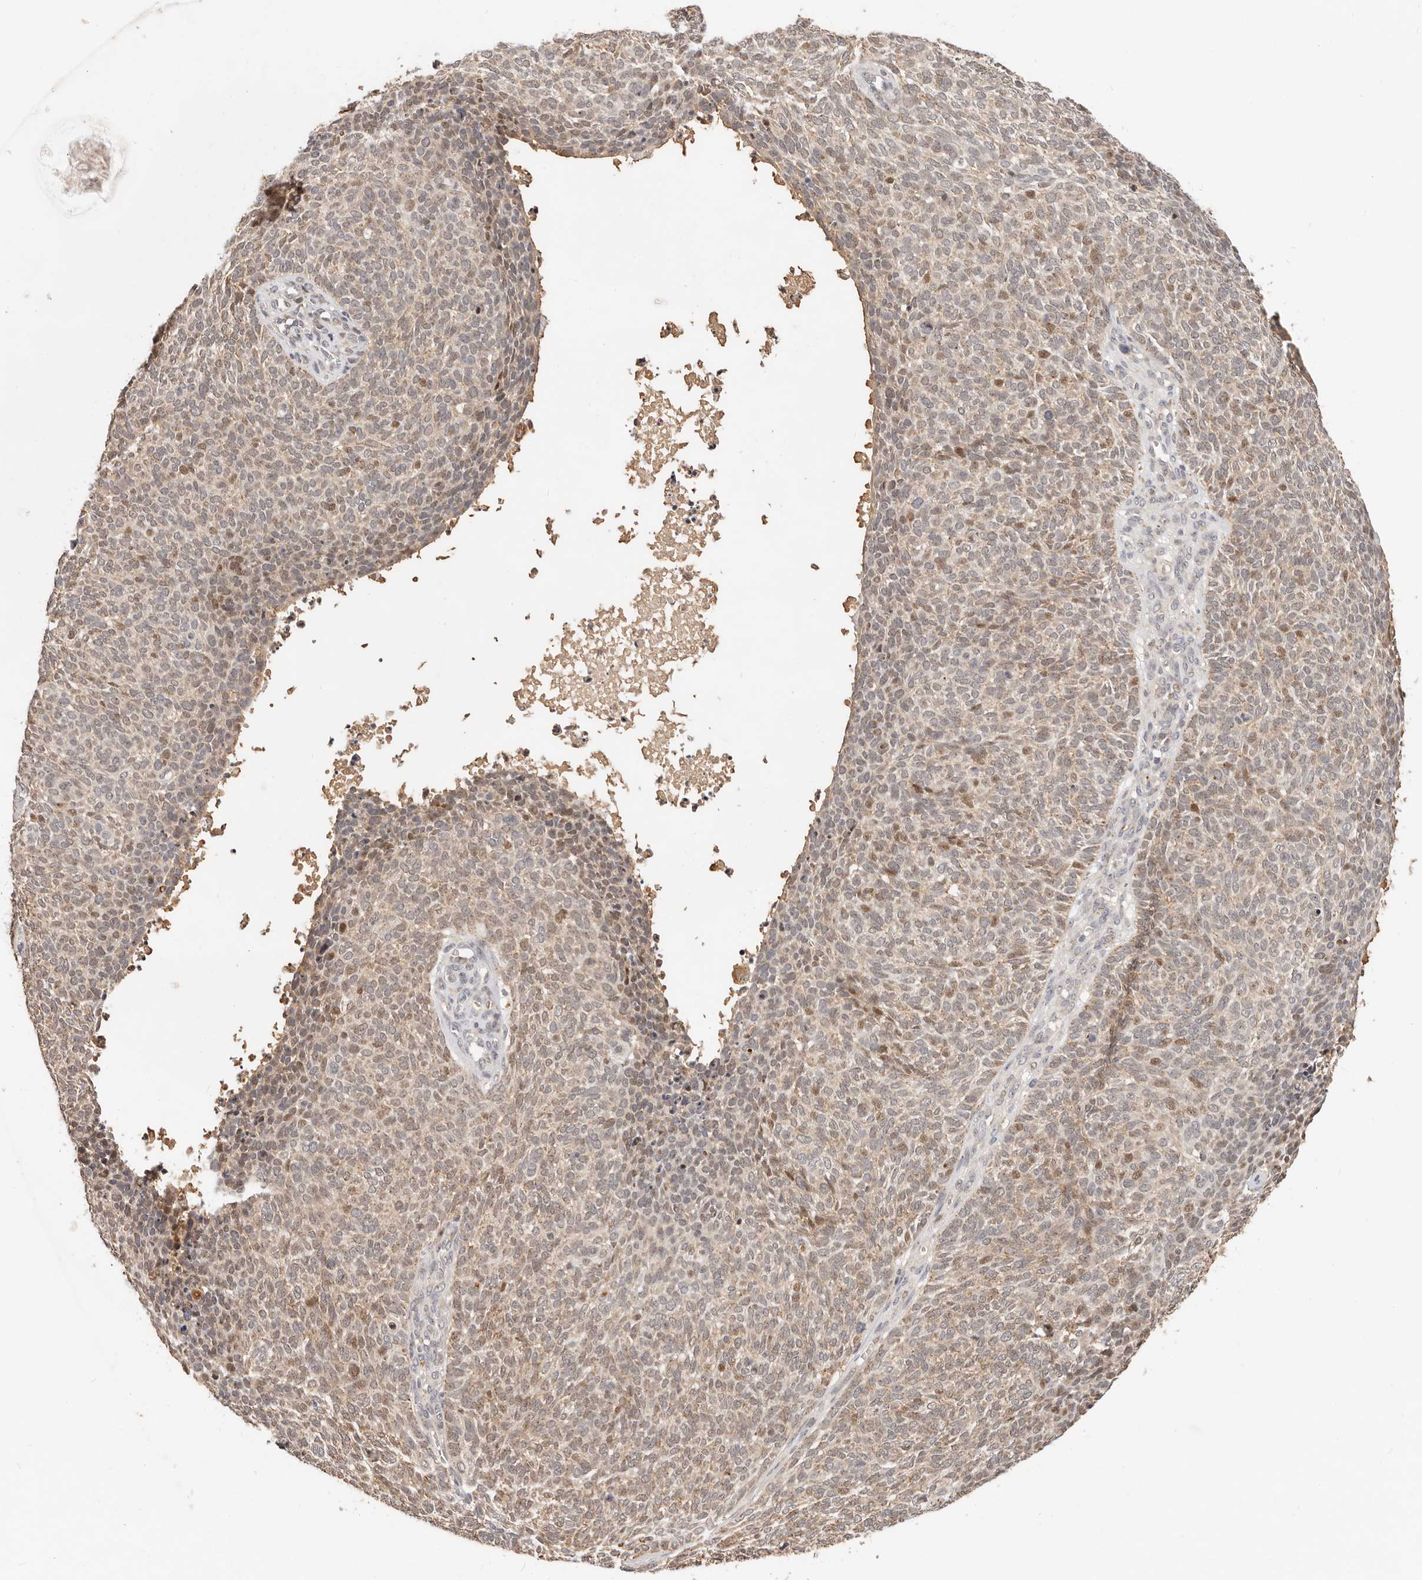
{"staining": {"intensity": "moderate", "quantity": "25%-75%", "location": "cytoplasmic/membranous,nuclear"}, "tissue": "skin cancer", "cell_type": "Tumor cells", "image_type": "cancer", "snomed": [{"axis": "morphology", "description": "Squamous cell carcinoma, NOS"}, {"axis": "topography", "description": "Skin"}], "caption": "IHC micrograph of neoplastic tissue: skin cancer stained using immunohistochemistry (IHC) reveals medium levels of moderate protein expression localized specifically in the cytoplasmic/membranous and nuclear of tumor cells, appearing as a cytoplasmic/membranous and nuclear brown color.", "gene": "ZRANB1", "patient": {"sex": "female", "age": 90}}